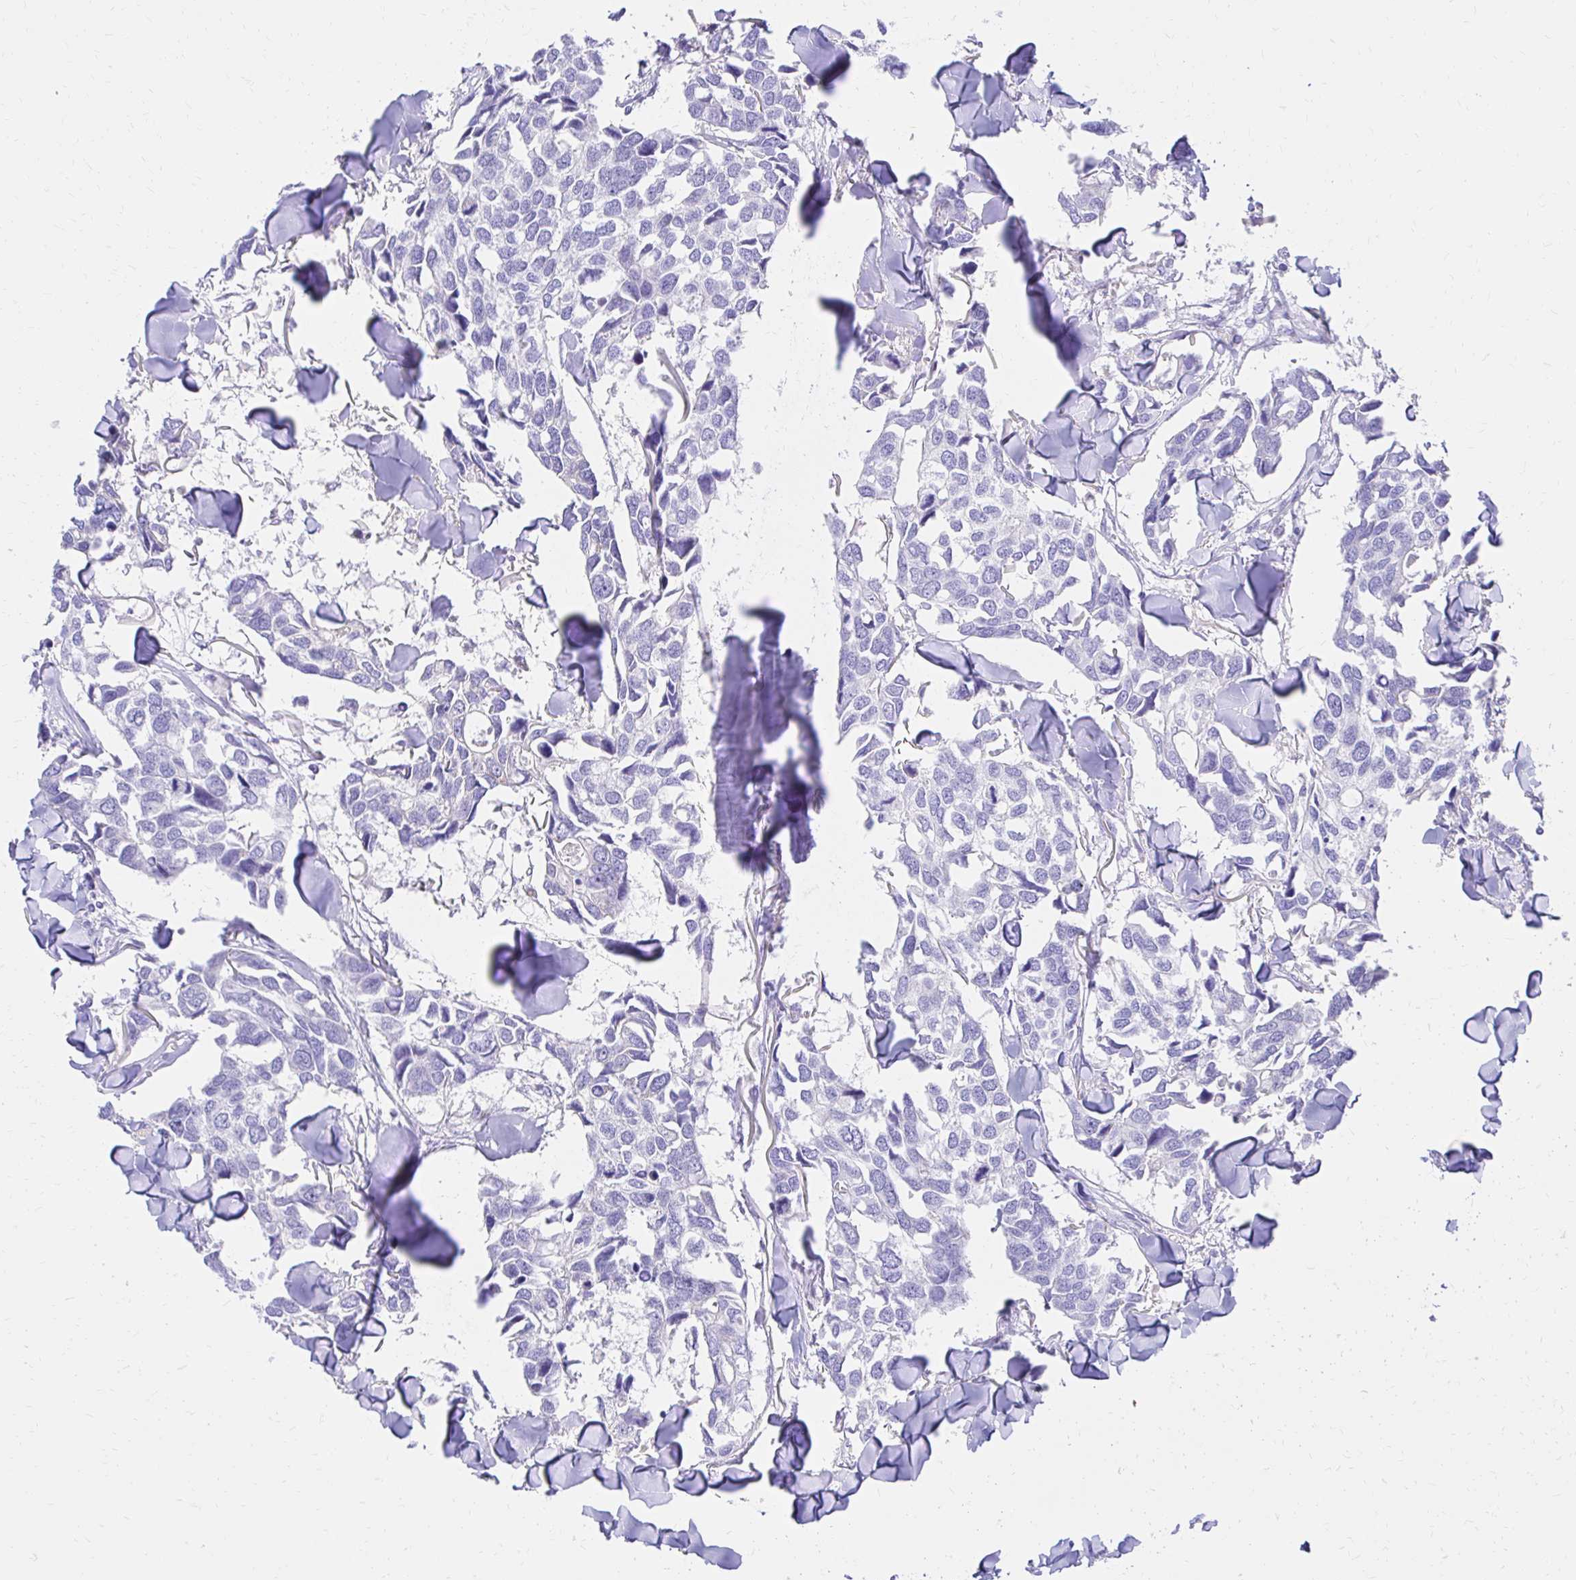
{"staining": {"intensity": "negative", "quantity": "none", "location": "none"}, "tissue": "breast cancer", "cell_type": "Tumor cells", "image_type": "cancer", "snomed": [{"axis": "morphology", "description": "Duct carcinoma"}, {"axis": "topography", "description": "Breast"}], "caption": "DAB (3,3'-diaminobenzidine) immunohistochemical staining of breast cancer (infiltrating ductal carcinoma) demonstrates no significant staining in tumor cells.", "gene": "S100G", "patient": {"sex": "female", "age": 83}}